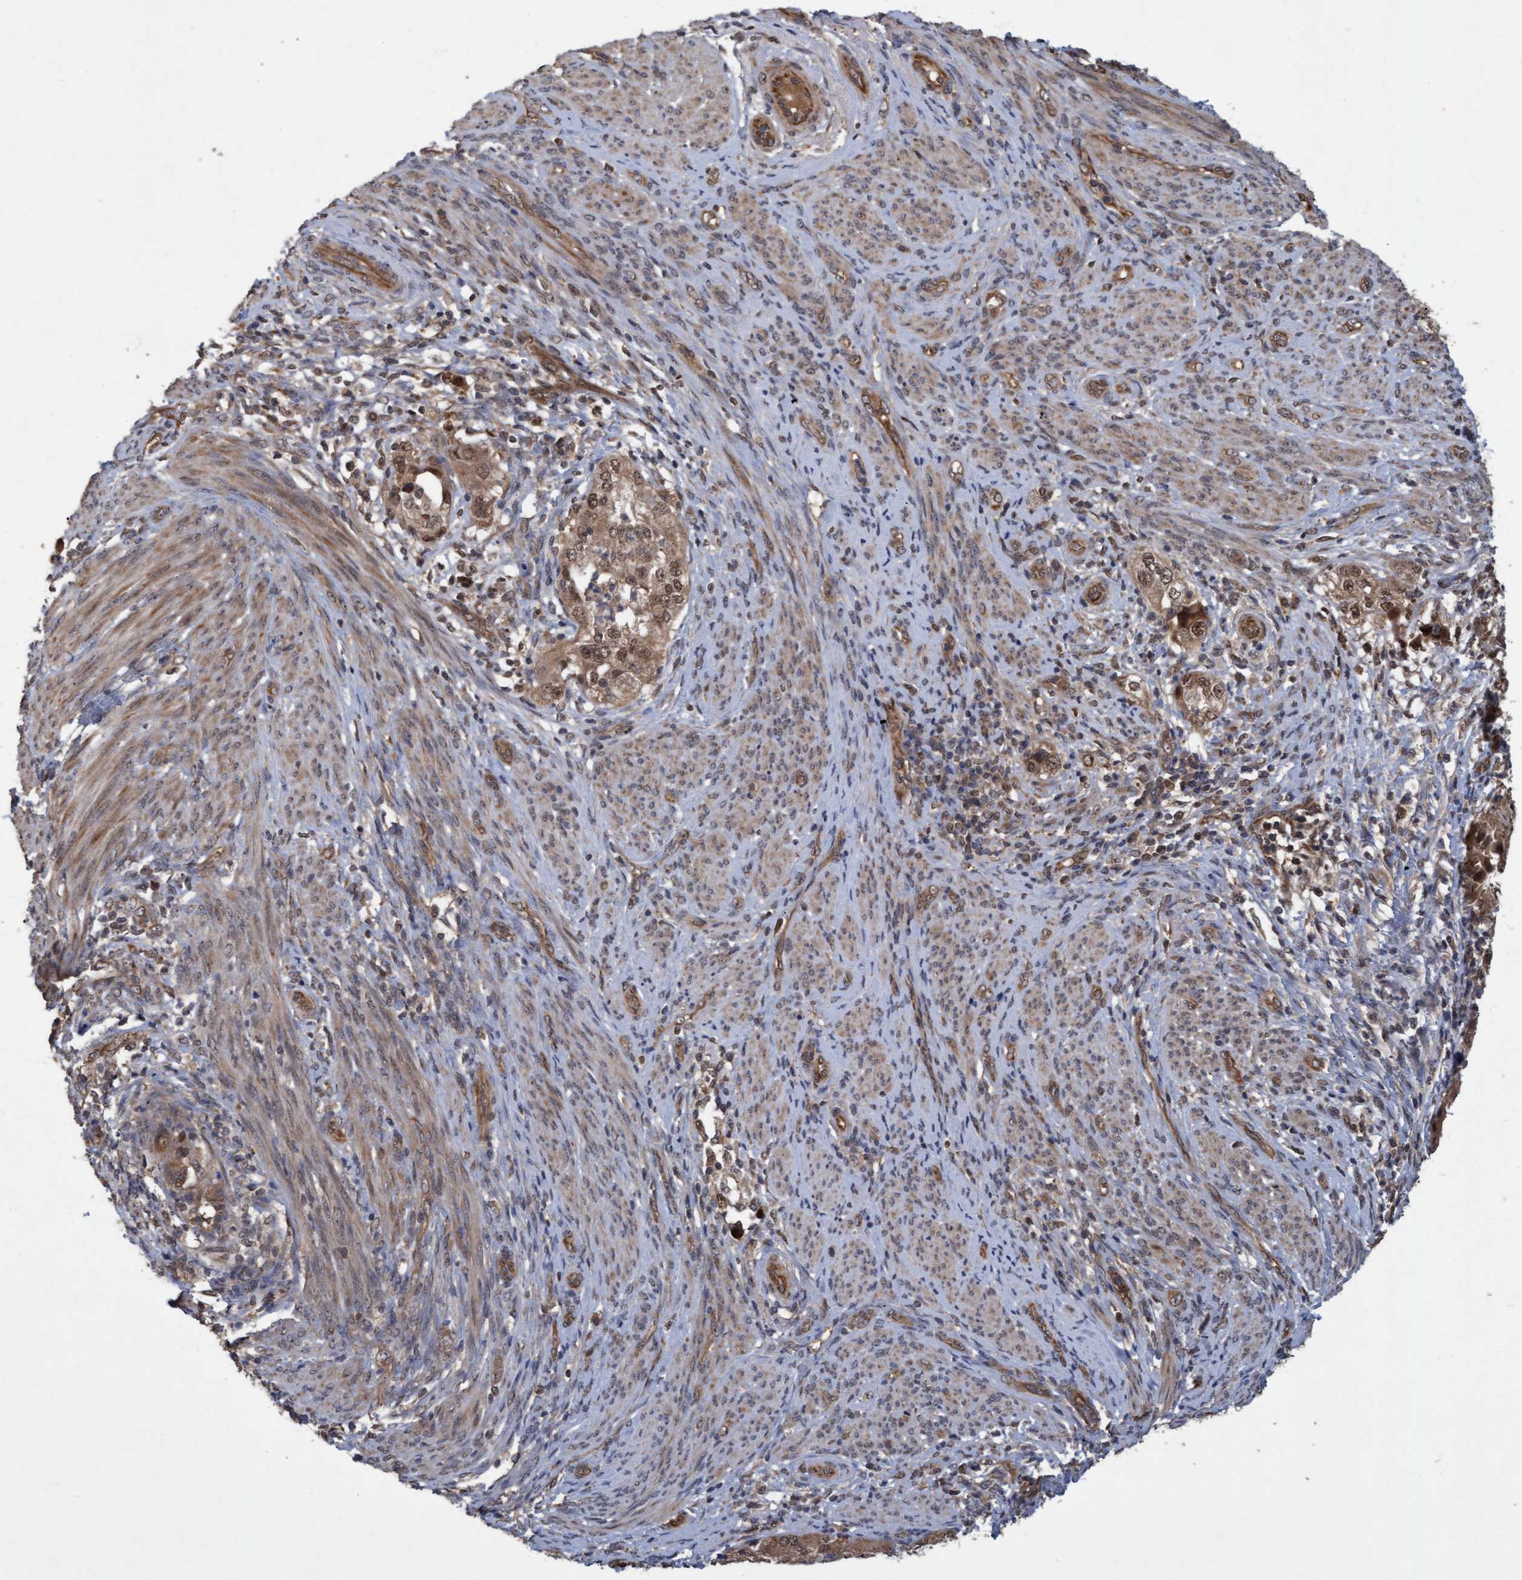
{"staining": {"intensity": "moderate", "quantity": ">75%", "location": "cytoplasmic/membranous,nuclear"}, "tissue": "endometrial cancer", "cell_type": "Tumor cells", "image_type": "cancer", "snomed": [{"axis": "morphology", "description": "Adenocarcinoma, NOS"}, {"axis": "topography", "description": "Endometrium"}], "caption": "A medium amount of moderate cytoplasmic/membranous and nuclear positivity is present in about >75% of tumor cells in adenocarcinoma (endometrial) tissue.", "gene": "PSMB6", "patient": {"sex": "female", "age": 85}}